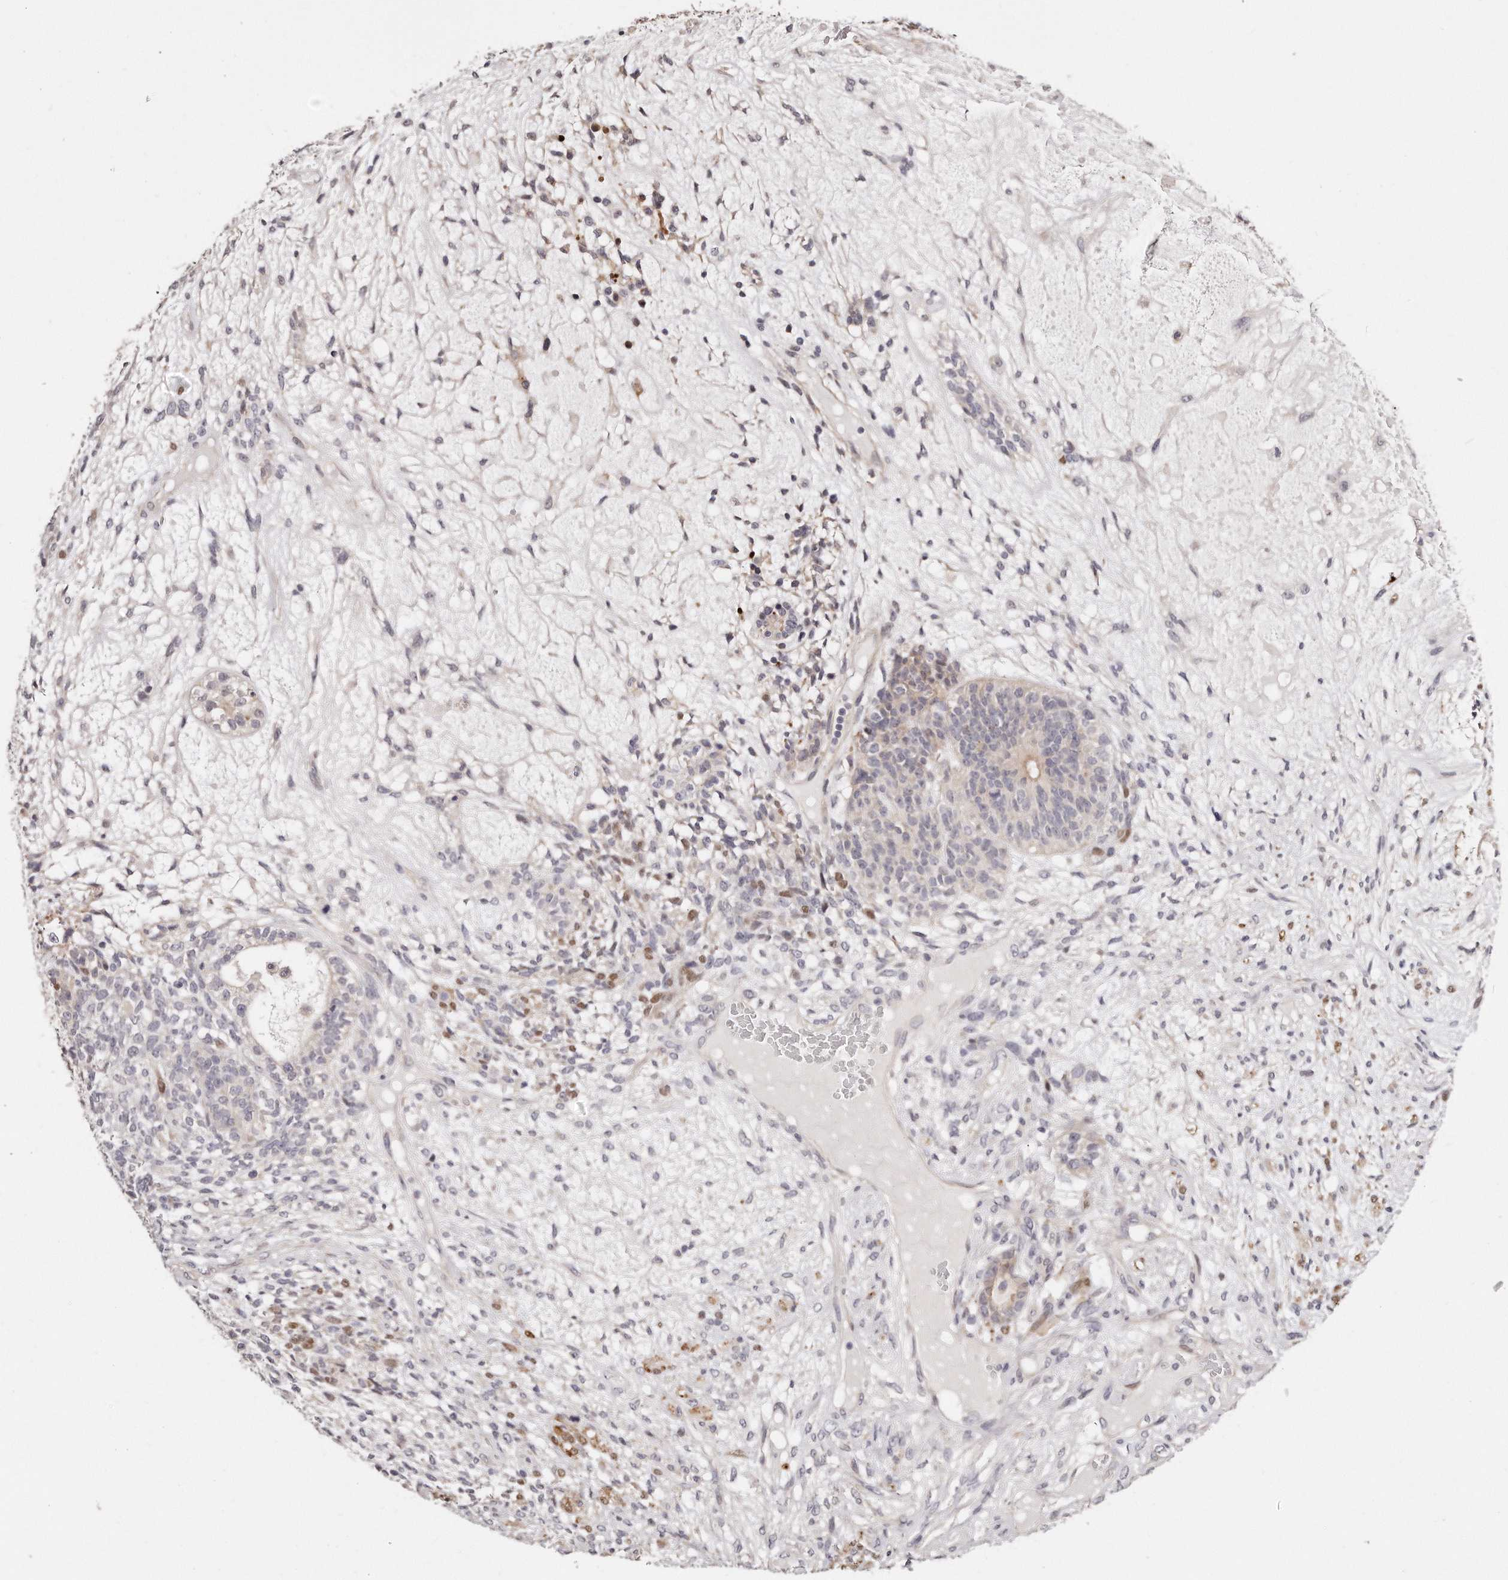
{"staining": {"intensity": "weak", "quantity": "<25%", "location": "cytoplasmic/membranous"}, "tissue": "testis cancer", "cell_type": "Tumor cells", "image_type": "cancer", "snomed": [{"axis": "morphology", "description": "Seminoma, NOS"}, {"axis": "morphology", "description": "Carcinoma, Embryonal, NOS"}, {"axis": "topography", "description": "Testis"}], "caption": "IHC histopathology image of seminoma (testis) stained for a protein (brown), which exhibits no positivity in tumor cells.", "gene": "CASZ1", "patient": {"sex": "male", "age": 28}}